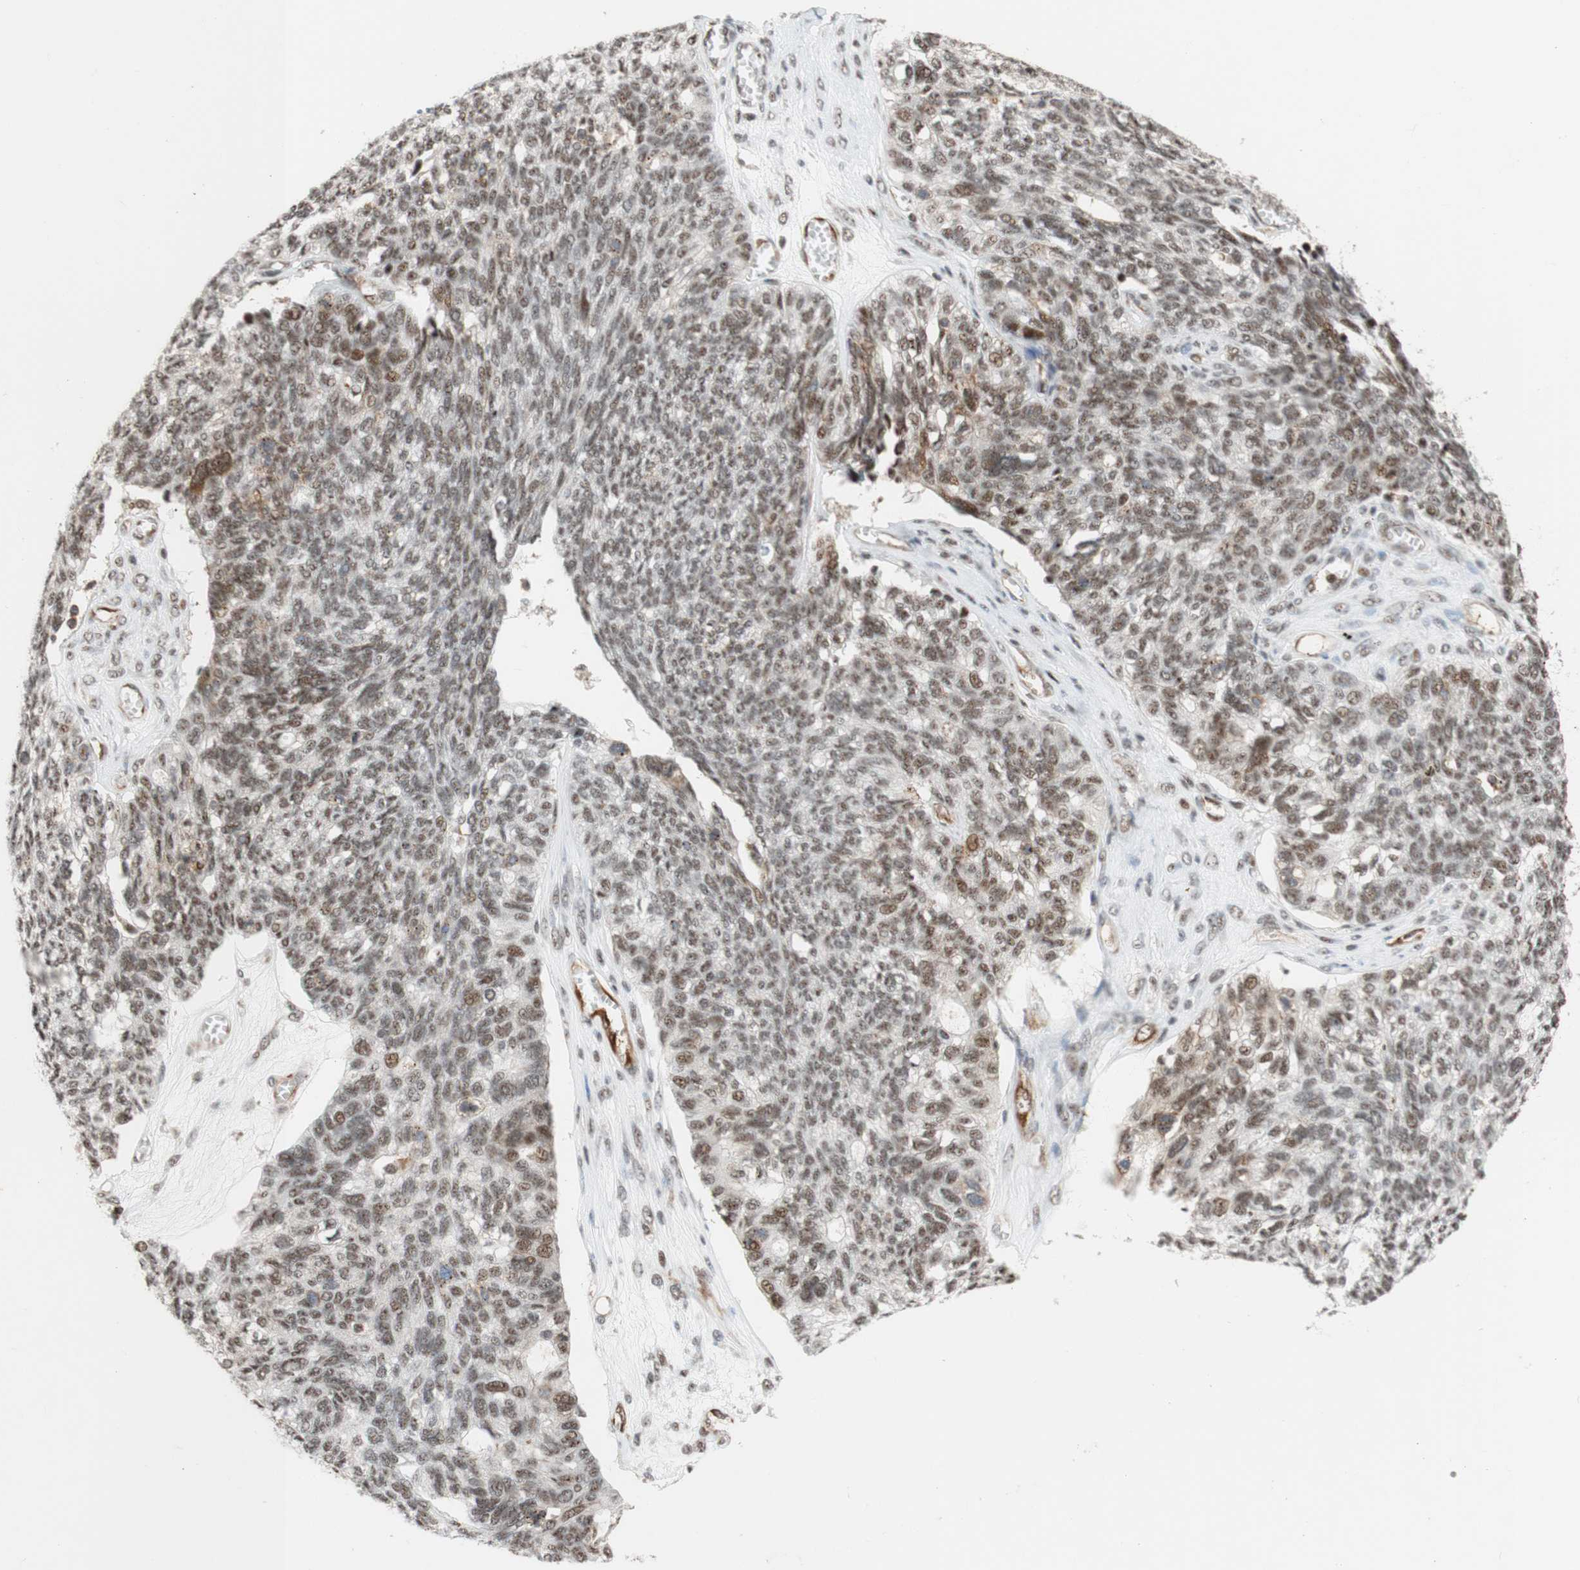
{"staining": {"intensity": "weak", "quantity": ">75%", "location": "nuclear"}, "tissue": "ovarian cancer", "cell_type": "Tumor cells", "image_type": "cancer", "snomed": [{"axis": "morphology", "description": "Cystadenocarcinoma, serous, NOS"}, {"axis": "topography", "description": "Ovary"}], "caption": "Protein analysis of ovarian cancer tissue displays weak nuclear expression in about >75% of tumor cells. (IHC, brightfield microscopy, high magnification).", "gene": "SAP18", "patient": {"sex": "female", "age": 79}}